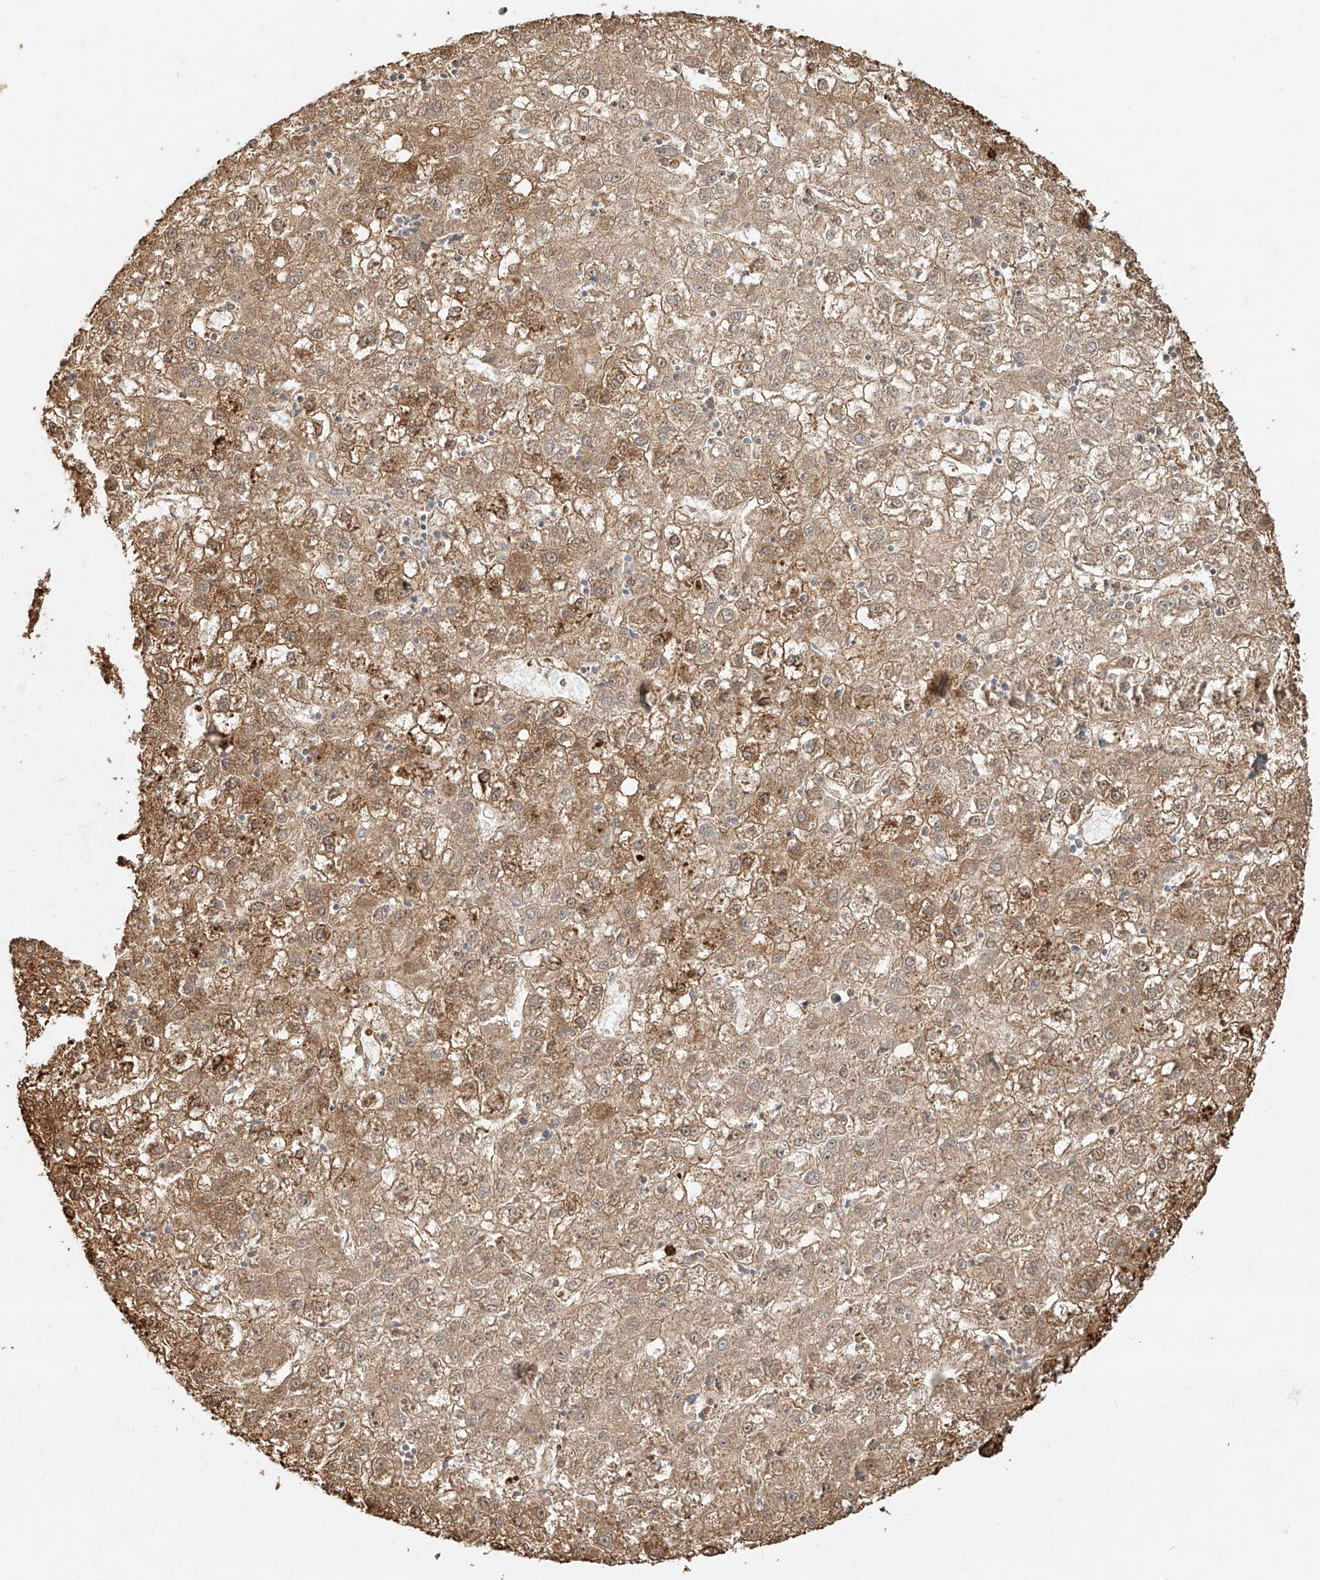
{"staining": {"intensity": "moderate", "quantity": "25%-75%", "location": "cytoplasmic/membranous"}, "tissue": "liver cancer", "cell_type": "Tumor cells", "image_type": "cancer", "snomed": [{"axis": "morphology", "description": "Carcinoma, Hepatocellular, NOS"}, {"axis": "topography", "description": "Liver"}], "caption": "Protein expression analysis of liver cancer displays moderate cytoplasmic/membranous staining in approximately 25%-75% of tumor cells.", "gene": "EFNB1", "patient": {"sex": "male", "age": 72}}